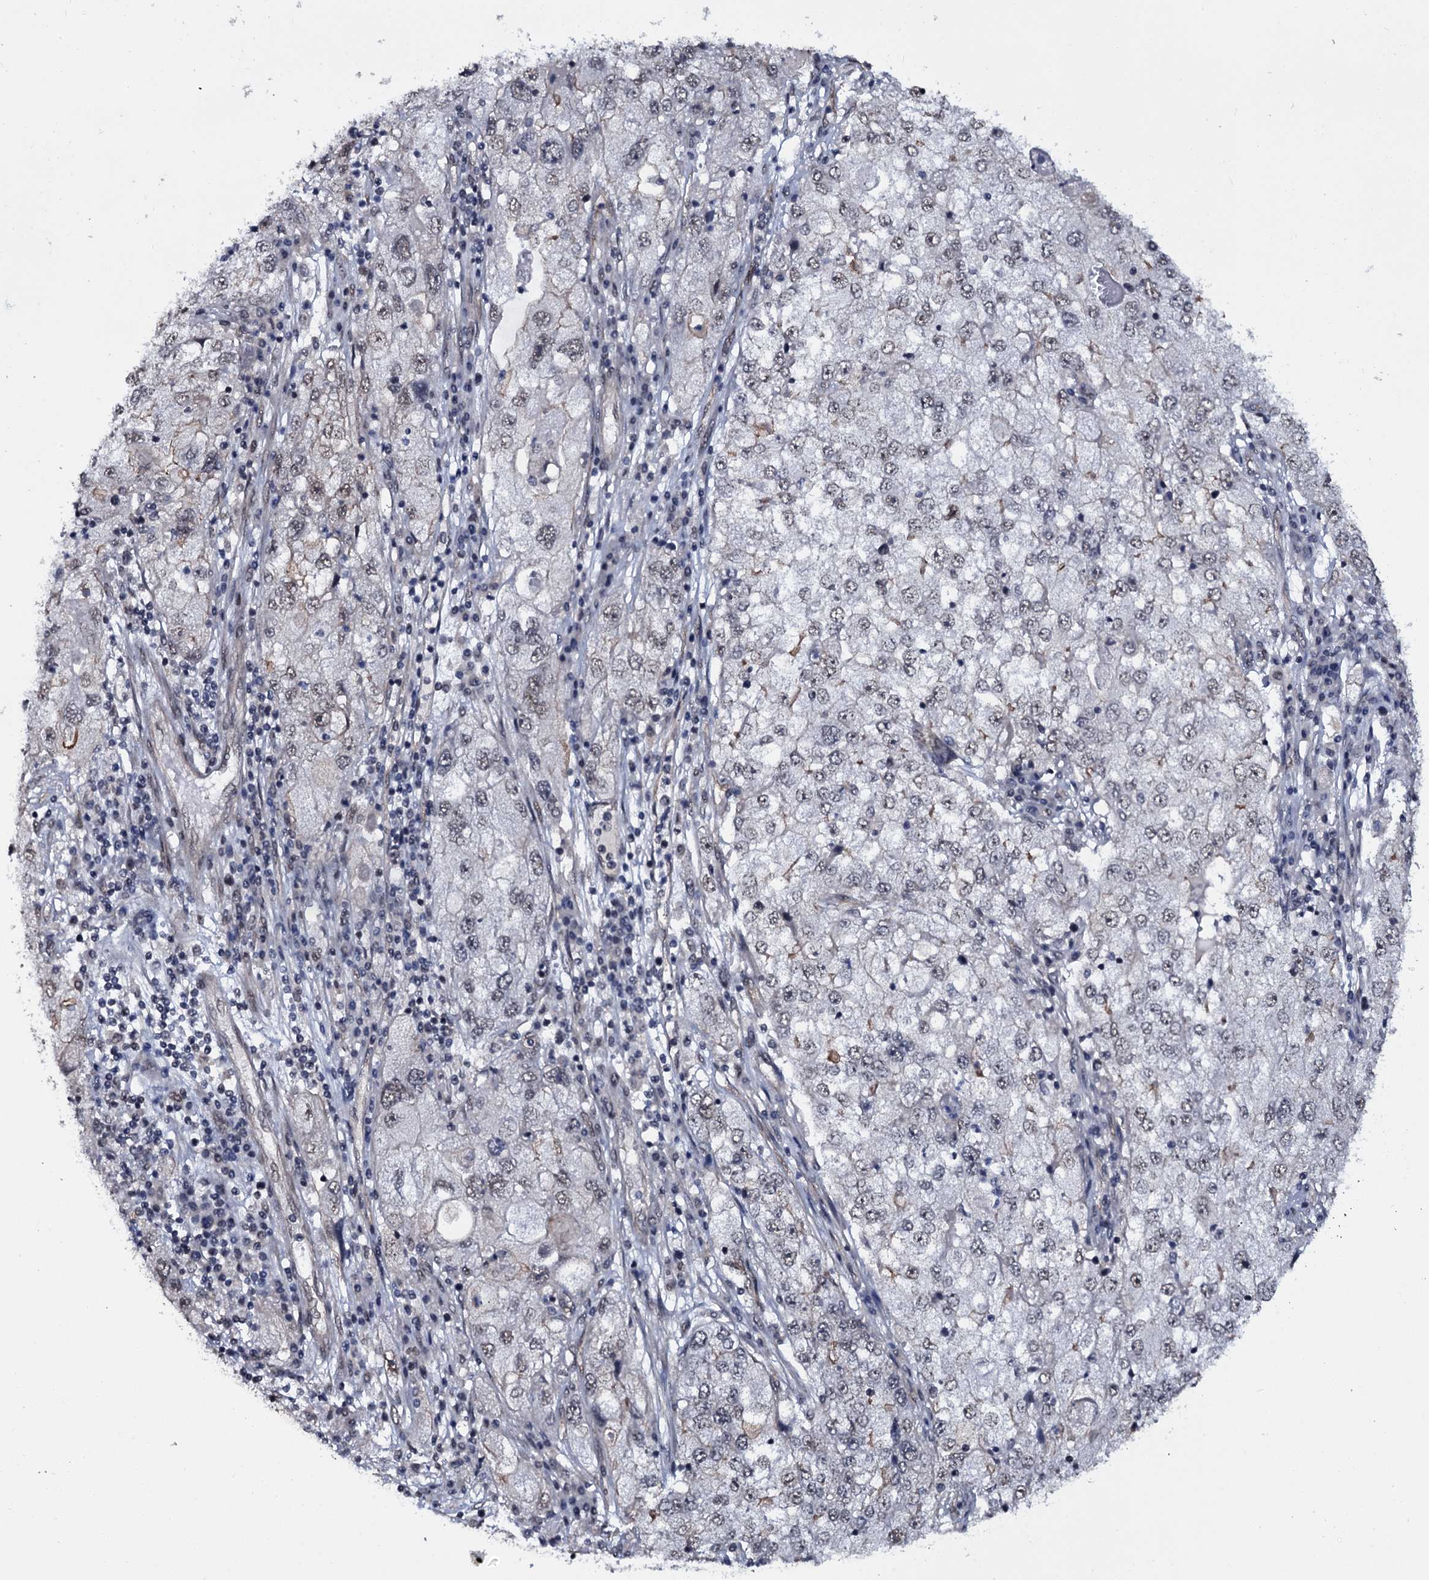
{"staining": {"intensity": "negative", "quantity": "none", "location": "none"}, "tissue": "endometrial cancer", "cell_type": "Tumor cells", "image_type": "cancer", "snomed": [{"axis": "morphology", "description": "Adenocarcinoma, NOS"}, {"axis": "topography", "description": "Endometrium"}], "caption": "The histopathology image demonstrates no staining of tumor cells in endometrial cancer.", "gene": "SH2D4B", "patient": {"sex": "female", "age": 49}}